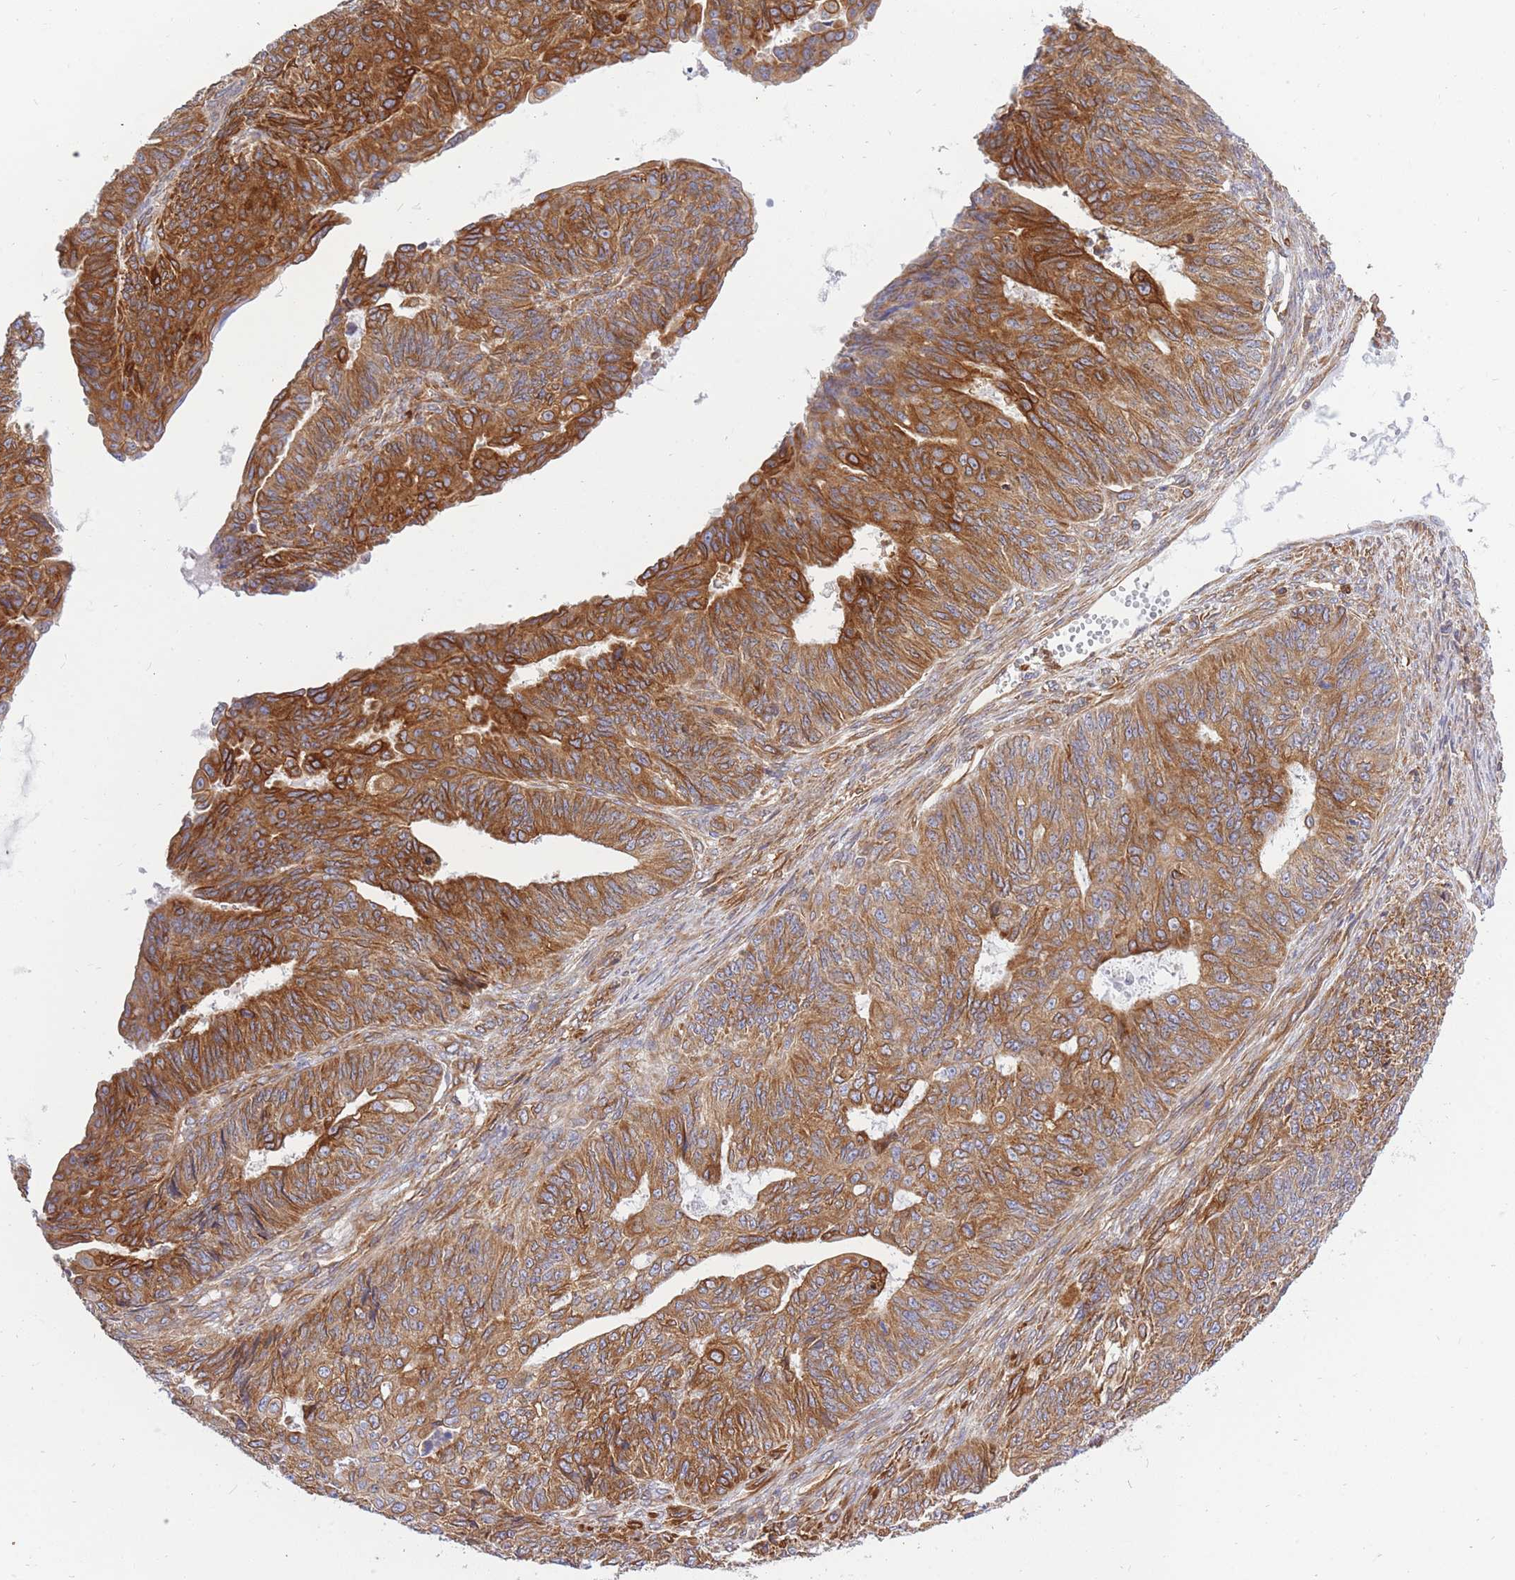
{"staining": {"intensity": "strong", "quantity": ">75%", "location": "cytoplasmic/membranous"}, "tissue": "endometrial cancer", "cell_type": "Tumor cells", "image_type": "cancer", "snomed": [{"axis": "morphology", "description": "Adenocarcinoma, NOS"}, {"axis": "topography", "description": "Endometrium"}], "caption": "An image of human endometrial cancer stained for a protein displays strong cytoplasmic/membranous brown staining in tumor cells. (DAB IHC, brown staining for protein, blue staining for nuclei).", "gene": "REM1", "patient": {"sex": "female", "age": 32}}